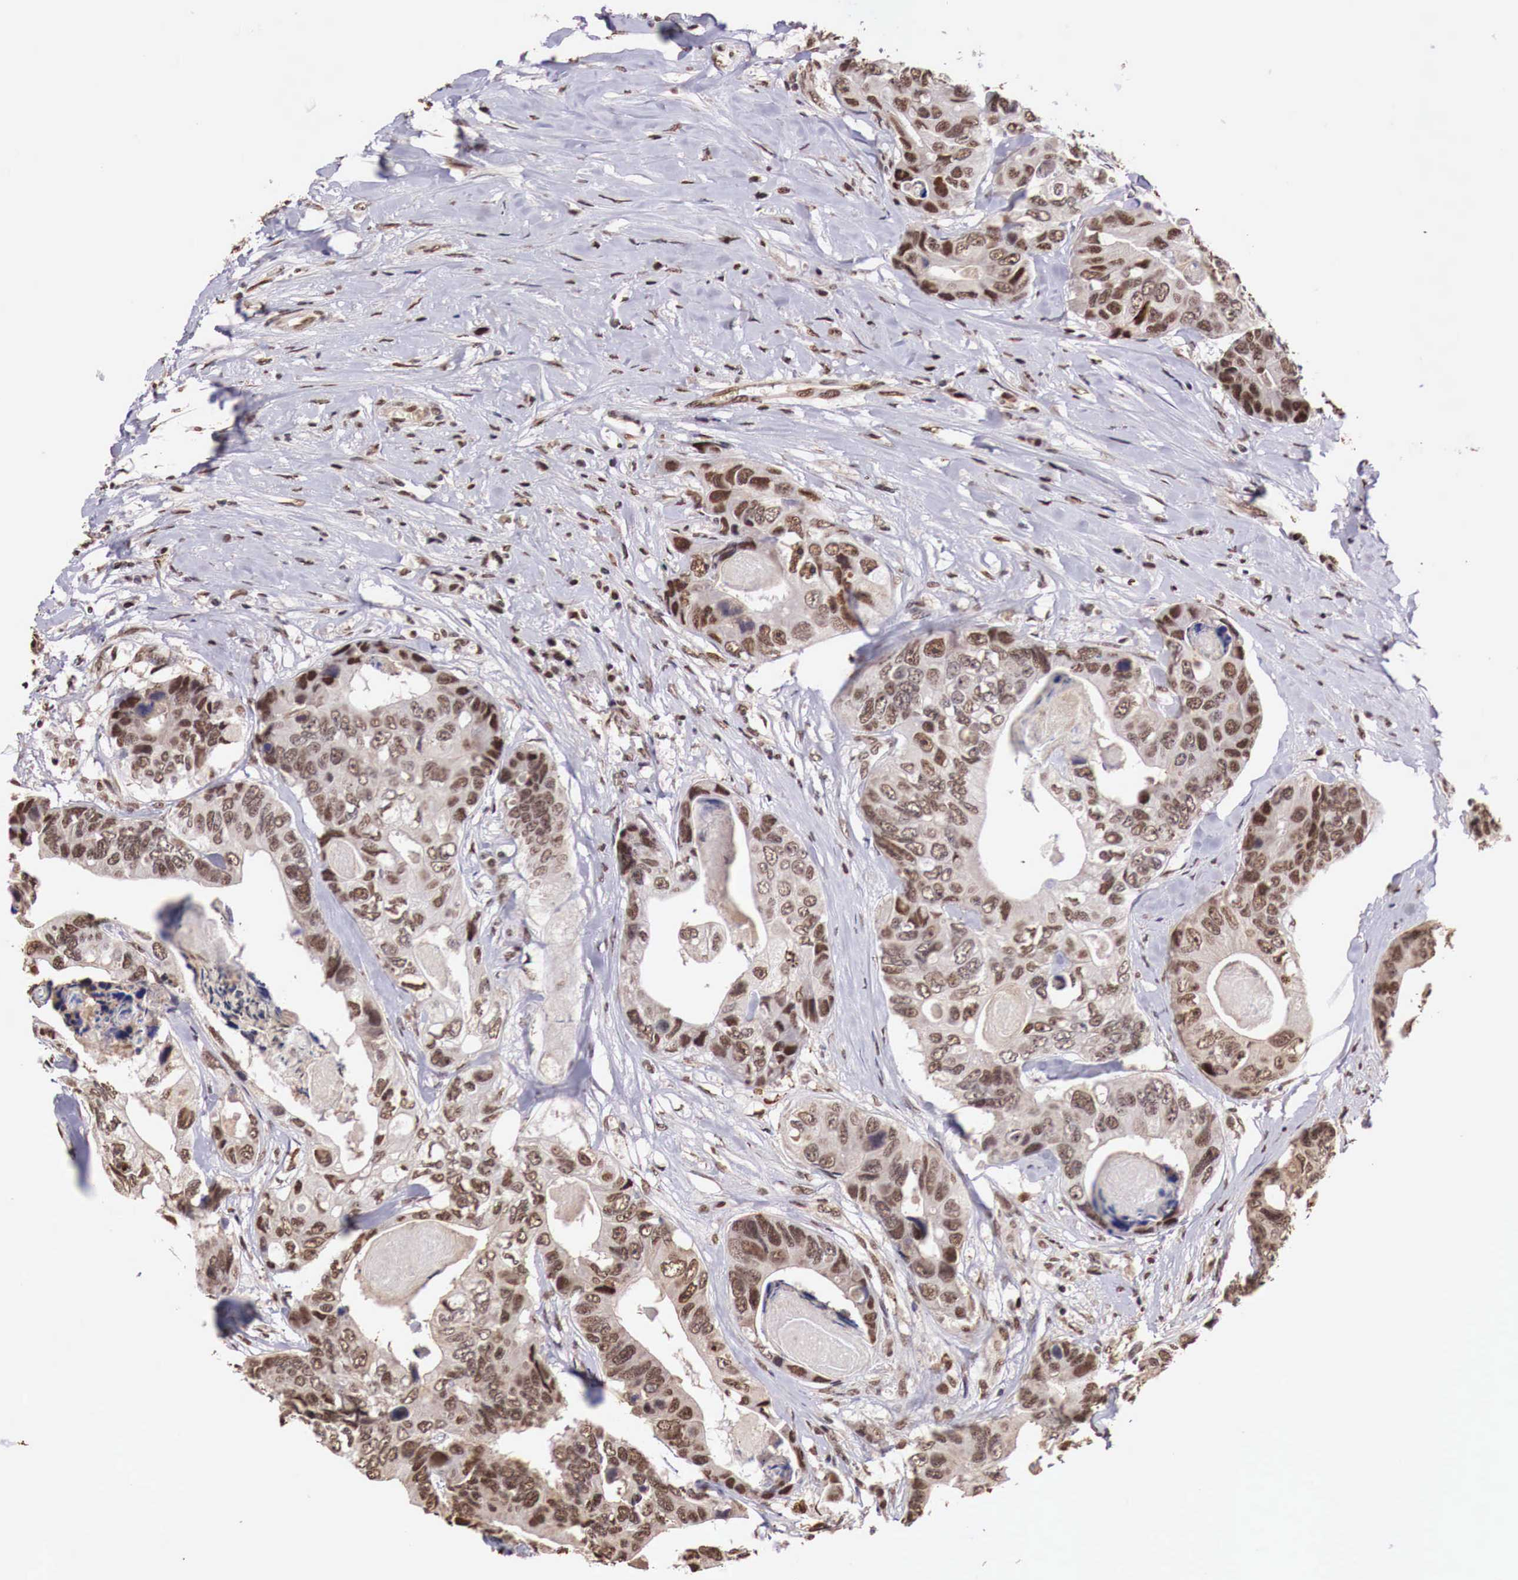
{"staining": {"intensity": "strong", "quantity": ">75%", "location": "nuclear"}, "tissue": "colorectal cancer", "cell_type": "Tumor cells", "image_type": "cancer", "snomed": [{"axis": "morphology", "description": "Adenocarcinoma, NOS"}, {"axis": "topography", "description": "Colon"}], "caption": "A brown stain highlights strong nuclear expression of a protein in human colorectal adenocarcinoma tumor cells. (DAB (3,3'-diaminobenzidine) IHC with brightfield microscopy, high magnification).", "gene": "FOXP2", "patient": {"sex": "female", "age": 86}}